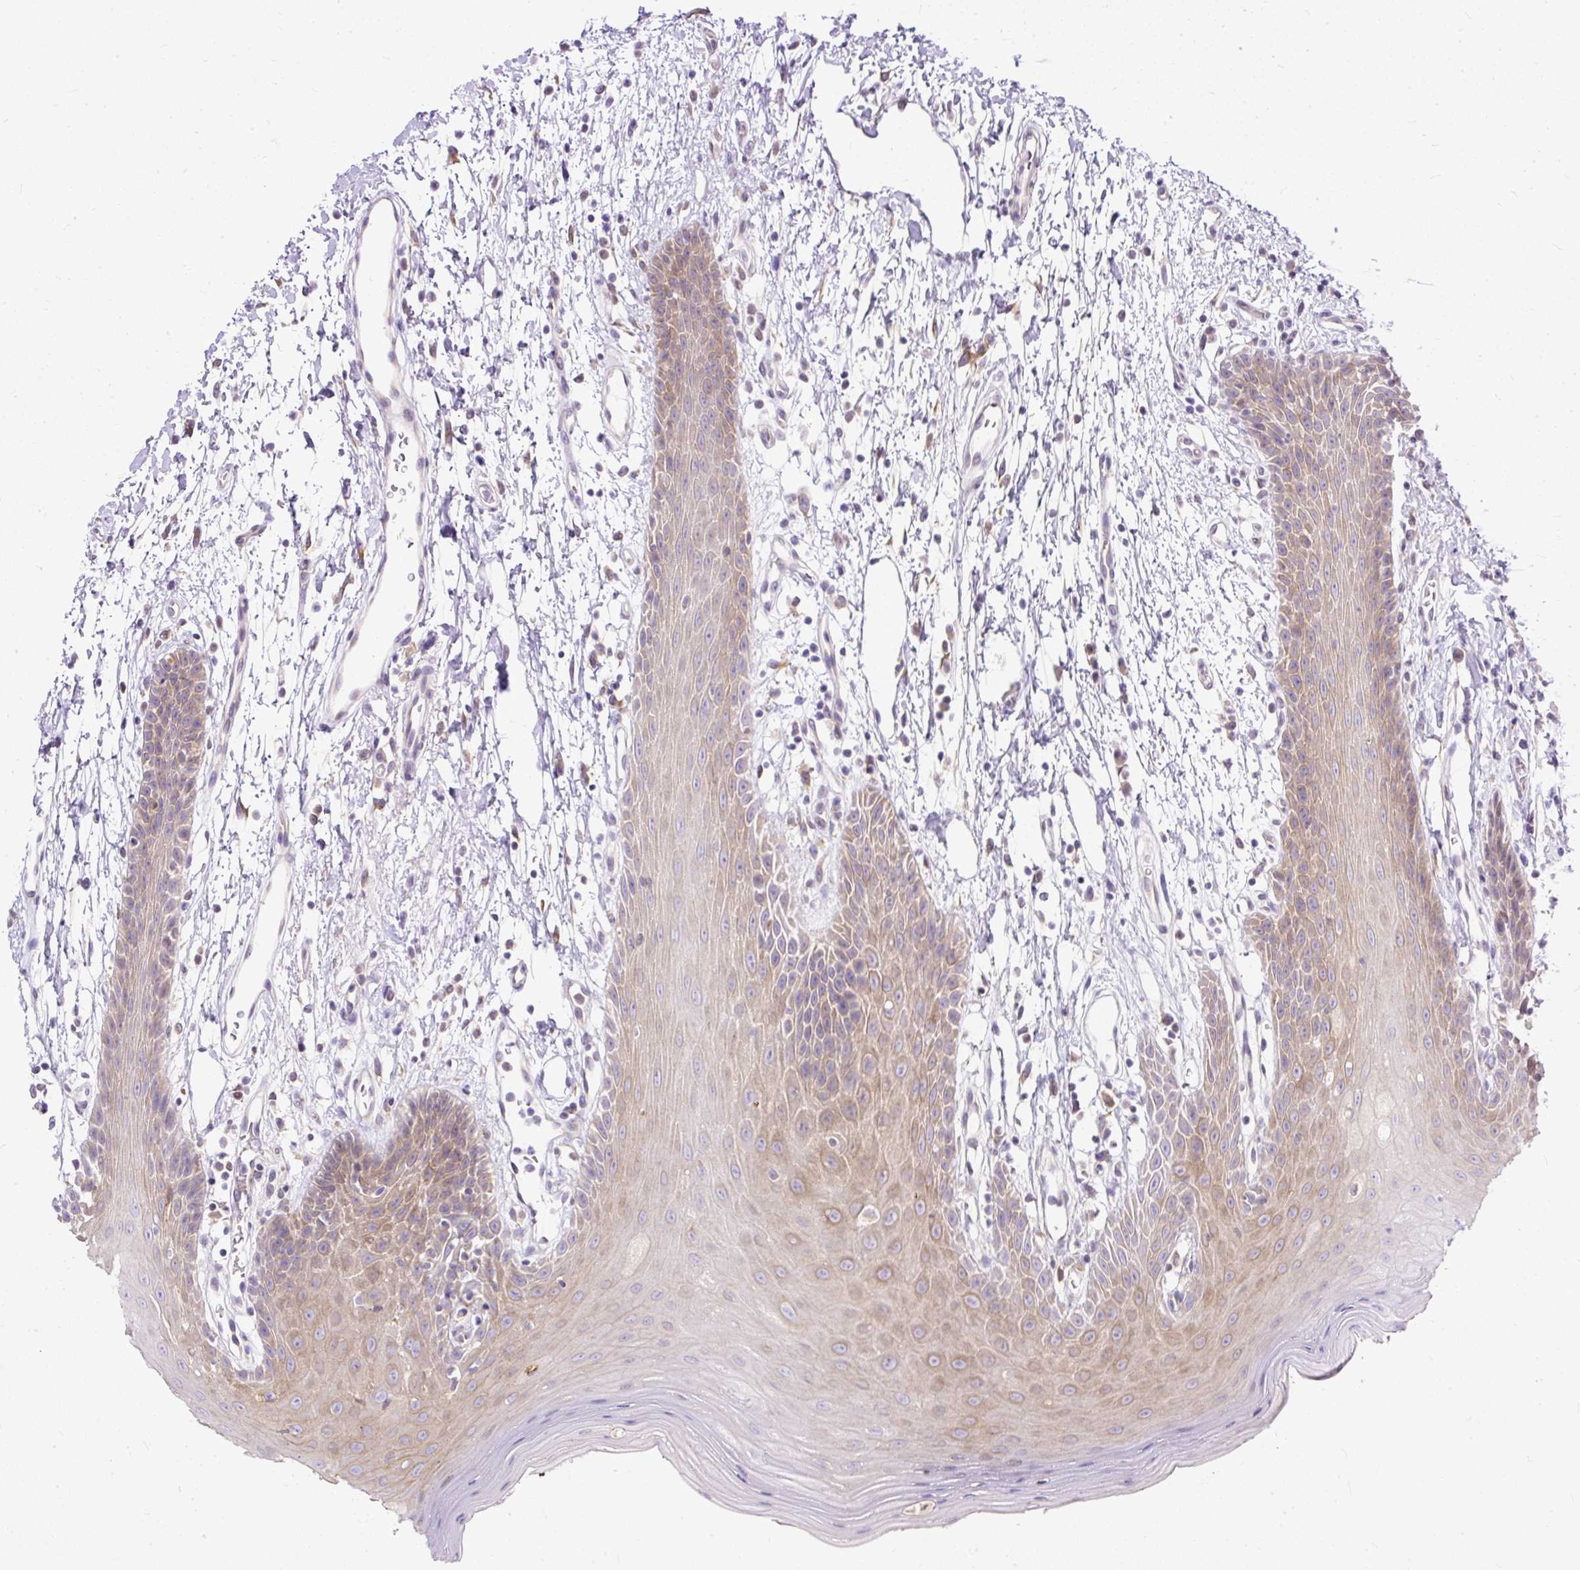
{"staining": {"intensity": "moderate", "quantity": ">75%", "location": "cytoplasmic/membranous"}, "tissue": "oral mucosa", "cell_type": "Squamous epithelial cells", "image_type": "normal", "snomed": [{"axis": "morphology", "description": "Normal tissue, NOS"}, {"axis": "topography", "description": "Oral tissue"}, {"axis": "topography", "description": "Tounge, NOS"}], "caption": "DAB immunohistochemical staining of unremarkable oral mucosa demonstrates moderate cytoplasmic/membranous protein expression in approximately >75% of squamous epithelial cells. (brown staining indicates protein expression, while blue staining denotes nuclei).", "gene": "AMFR", "patient": {"sex": "female", "age": 59}}